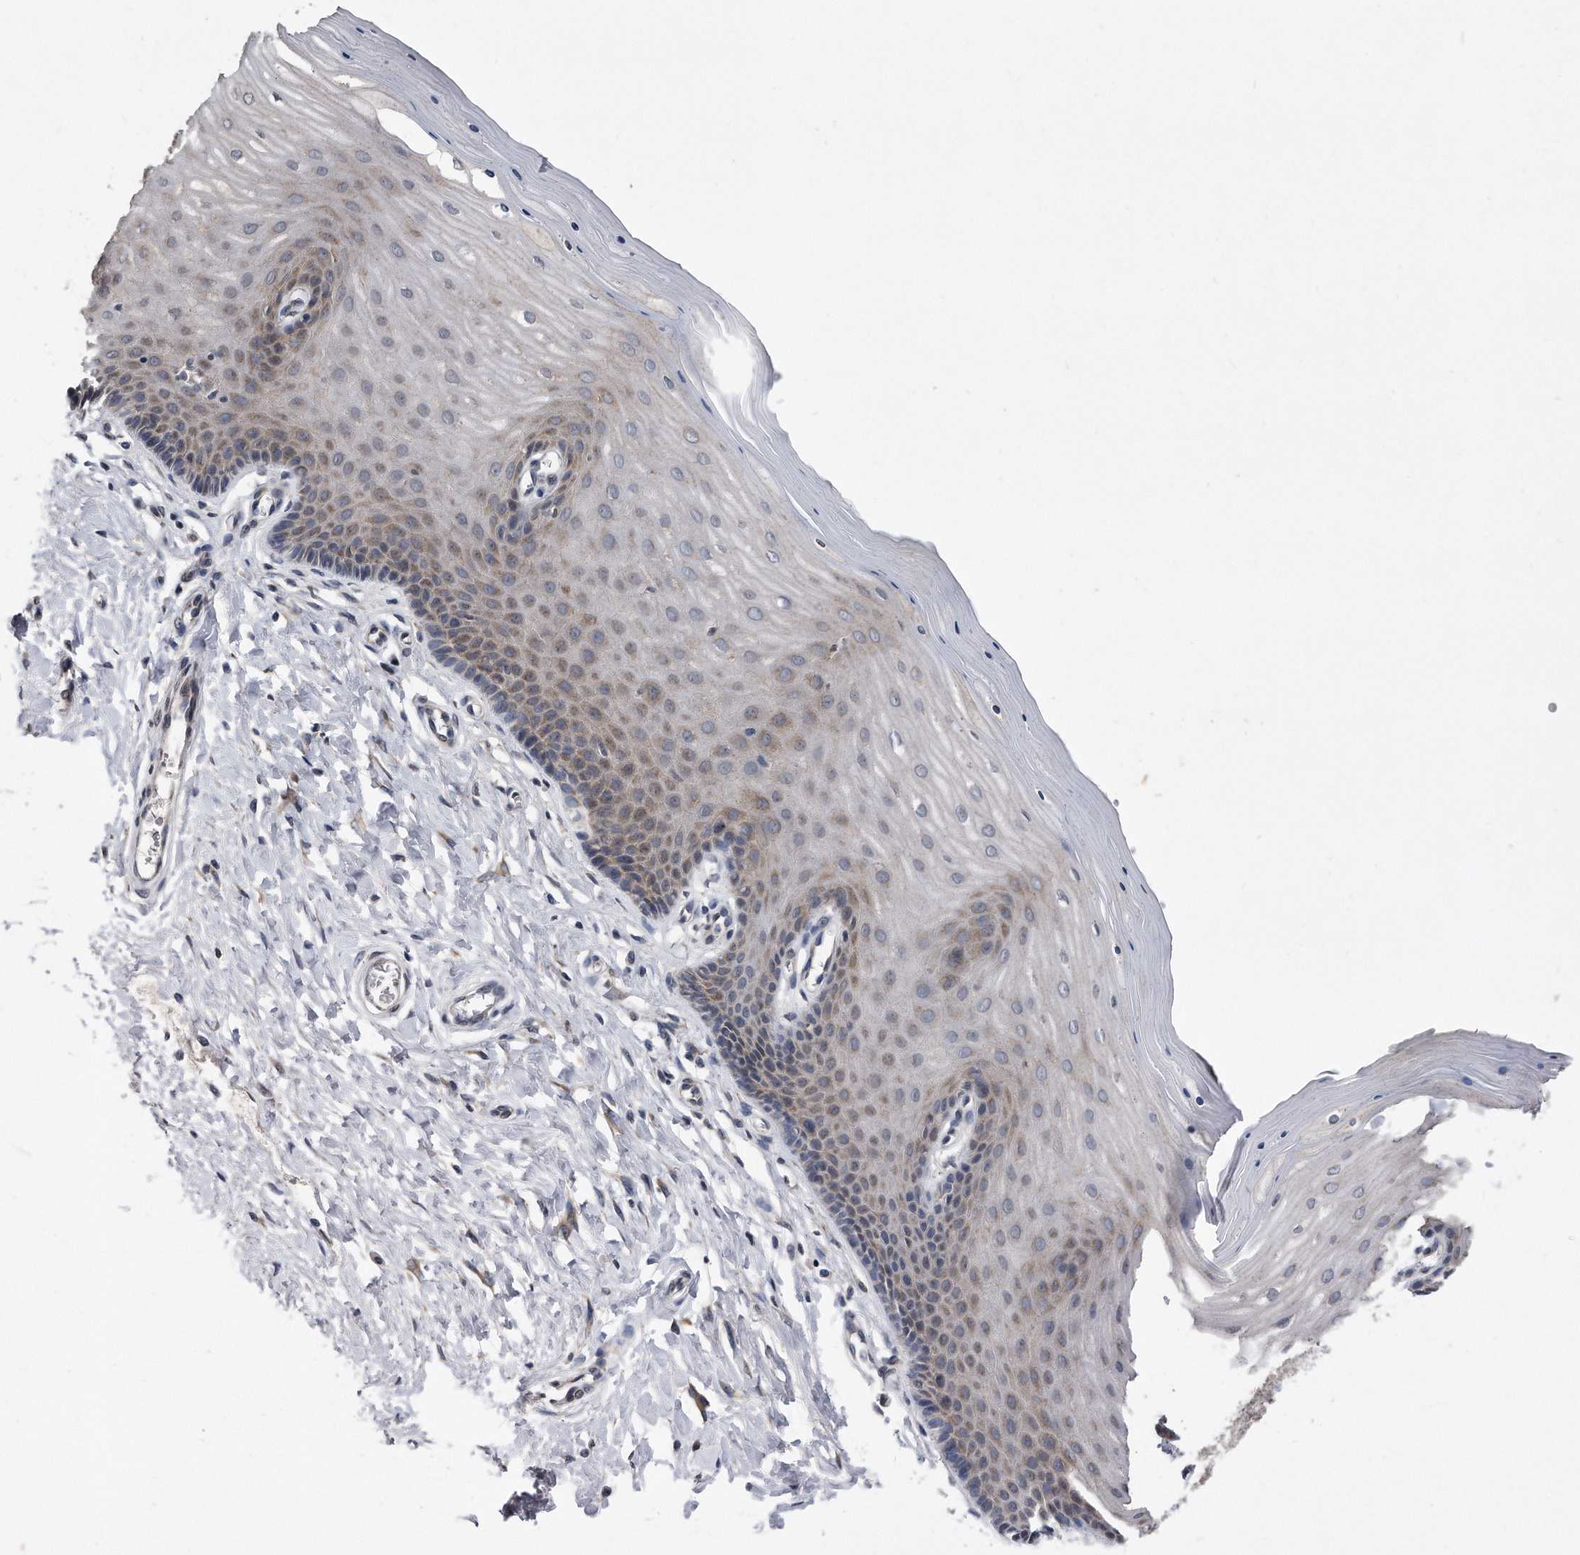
{"staining": {"intensity": "negative", "quantity": "none", "location": "none"}, "tissue": "cervix", "cell_type": "Glandular cells", "image_type": "normal", "snomed": [{"axis": "morphology", "description": "Normal tissue, NOS"}, {"axis": "topography", "description": "Cervix"}], "caption": "Immunohistochemistry (IHC) photomicrograph of benign human cervix stained for a protein (brown), which reveals no expression in glandular cells.", "gene": "DAB1", "patient": {"sex": "female", "age": 55}}